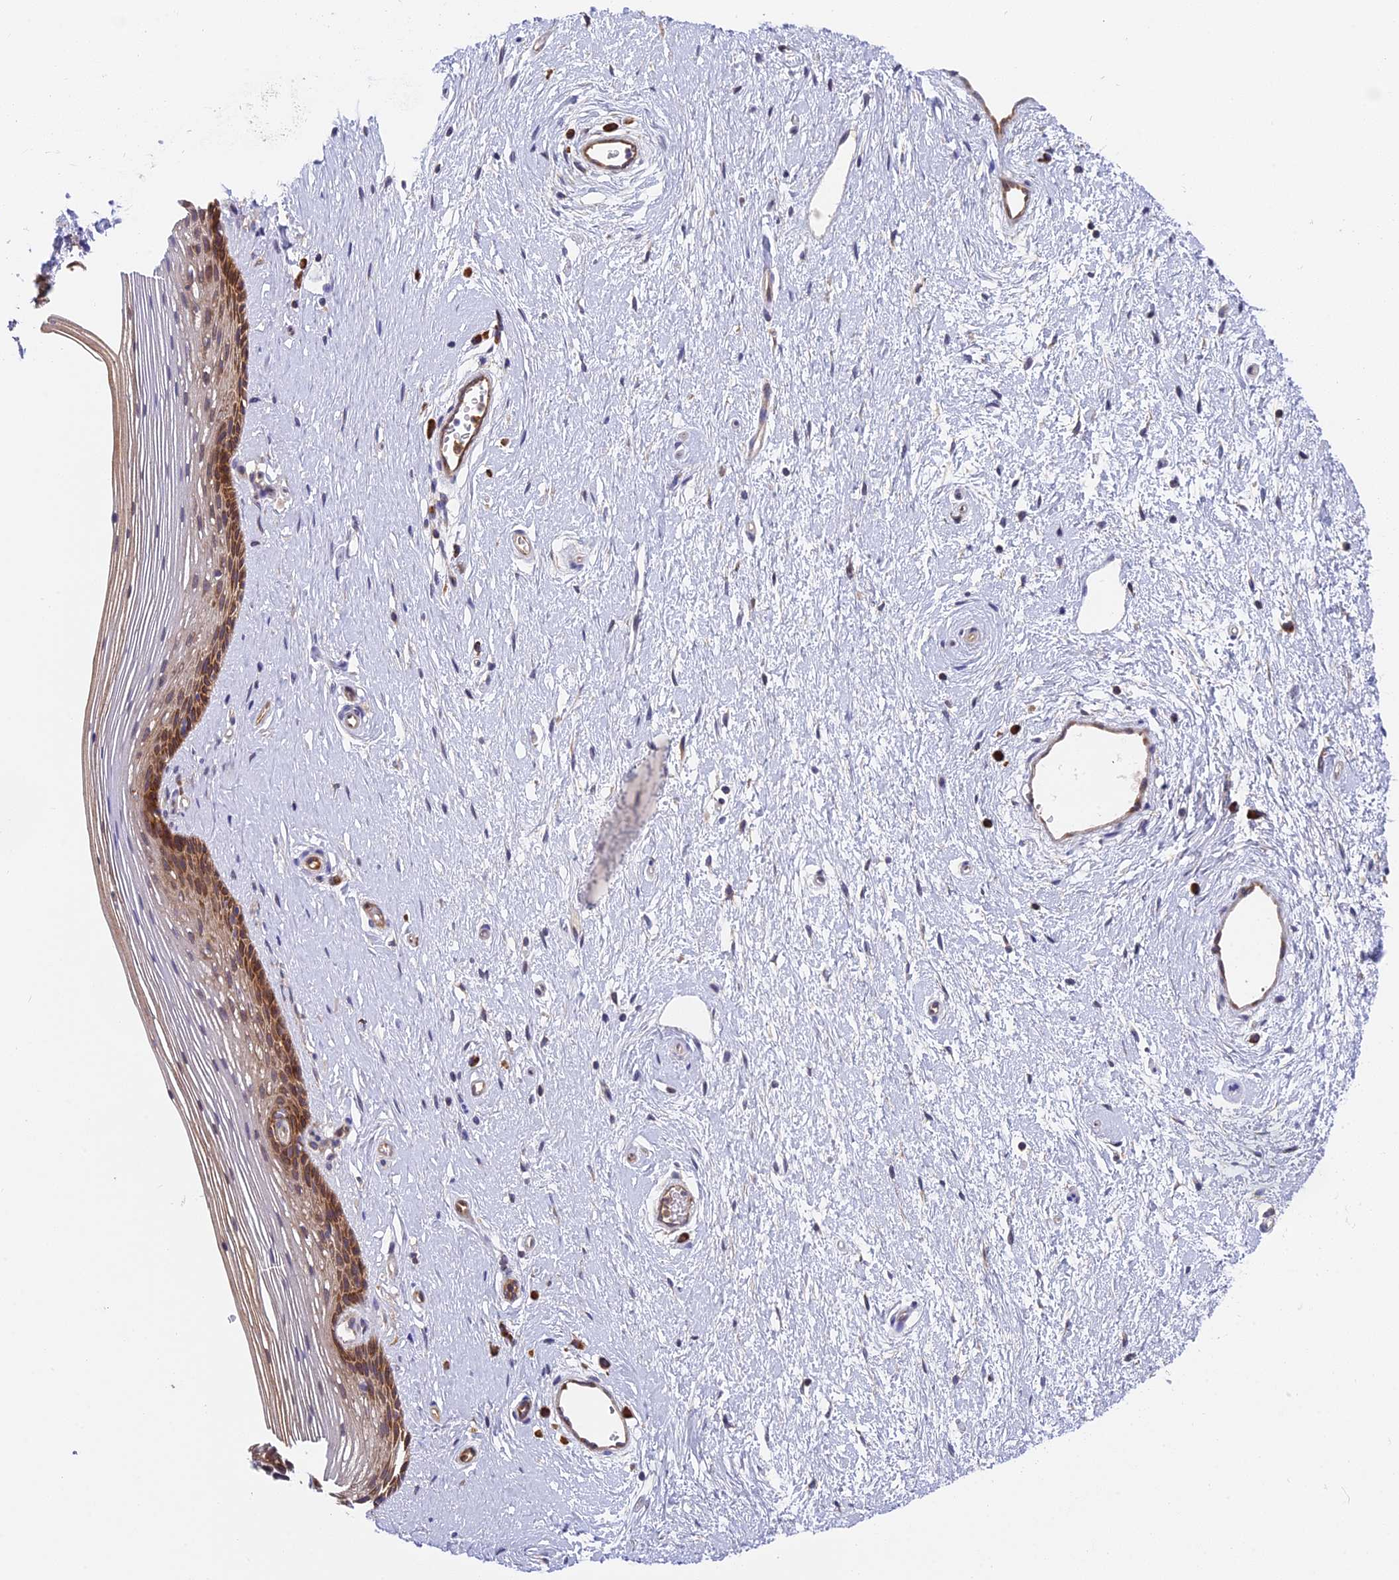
{"staining": {"intensity": "moderate", "quantity": "25%-75%", "location": "cytoplasmic/membranous"}, "tissue": "vagina", "cell_type": "Squamous epithelial cells", "image_type": "normal", "snomed": [{"axis": "morphology", "description": "Normal tissue, NOS"}, {"axis": "topography", "description": "Vagina"}], "caption": "Protein staining by IHC exhibits moderate cytoplasmic/membranous expression in about 25%-75% of squamous epithelial cells in normal vagina.", "gene": "IPO5", "patient": {"sex": "female", "age": 46}}